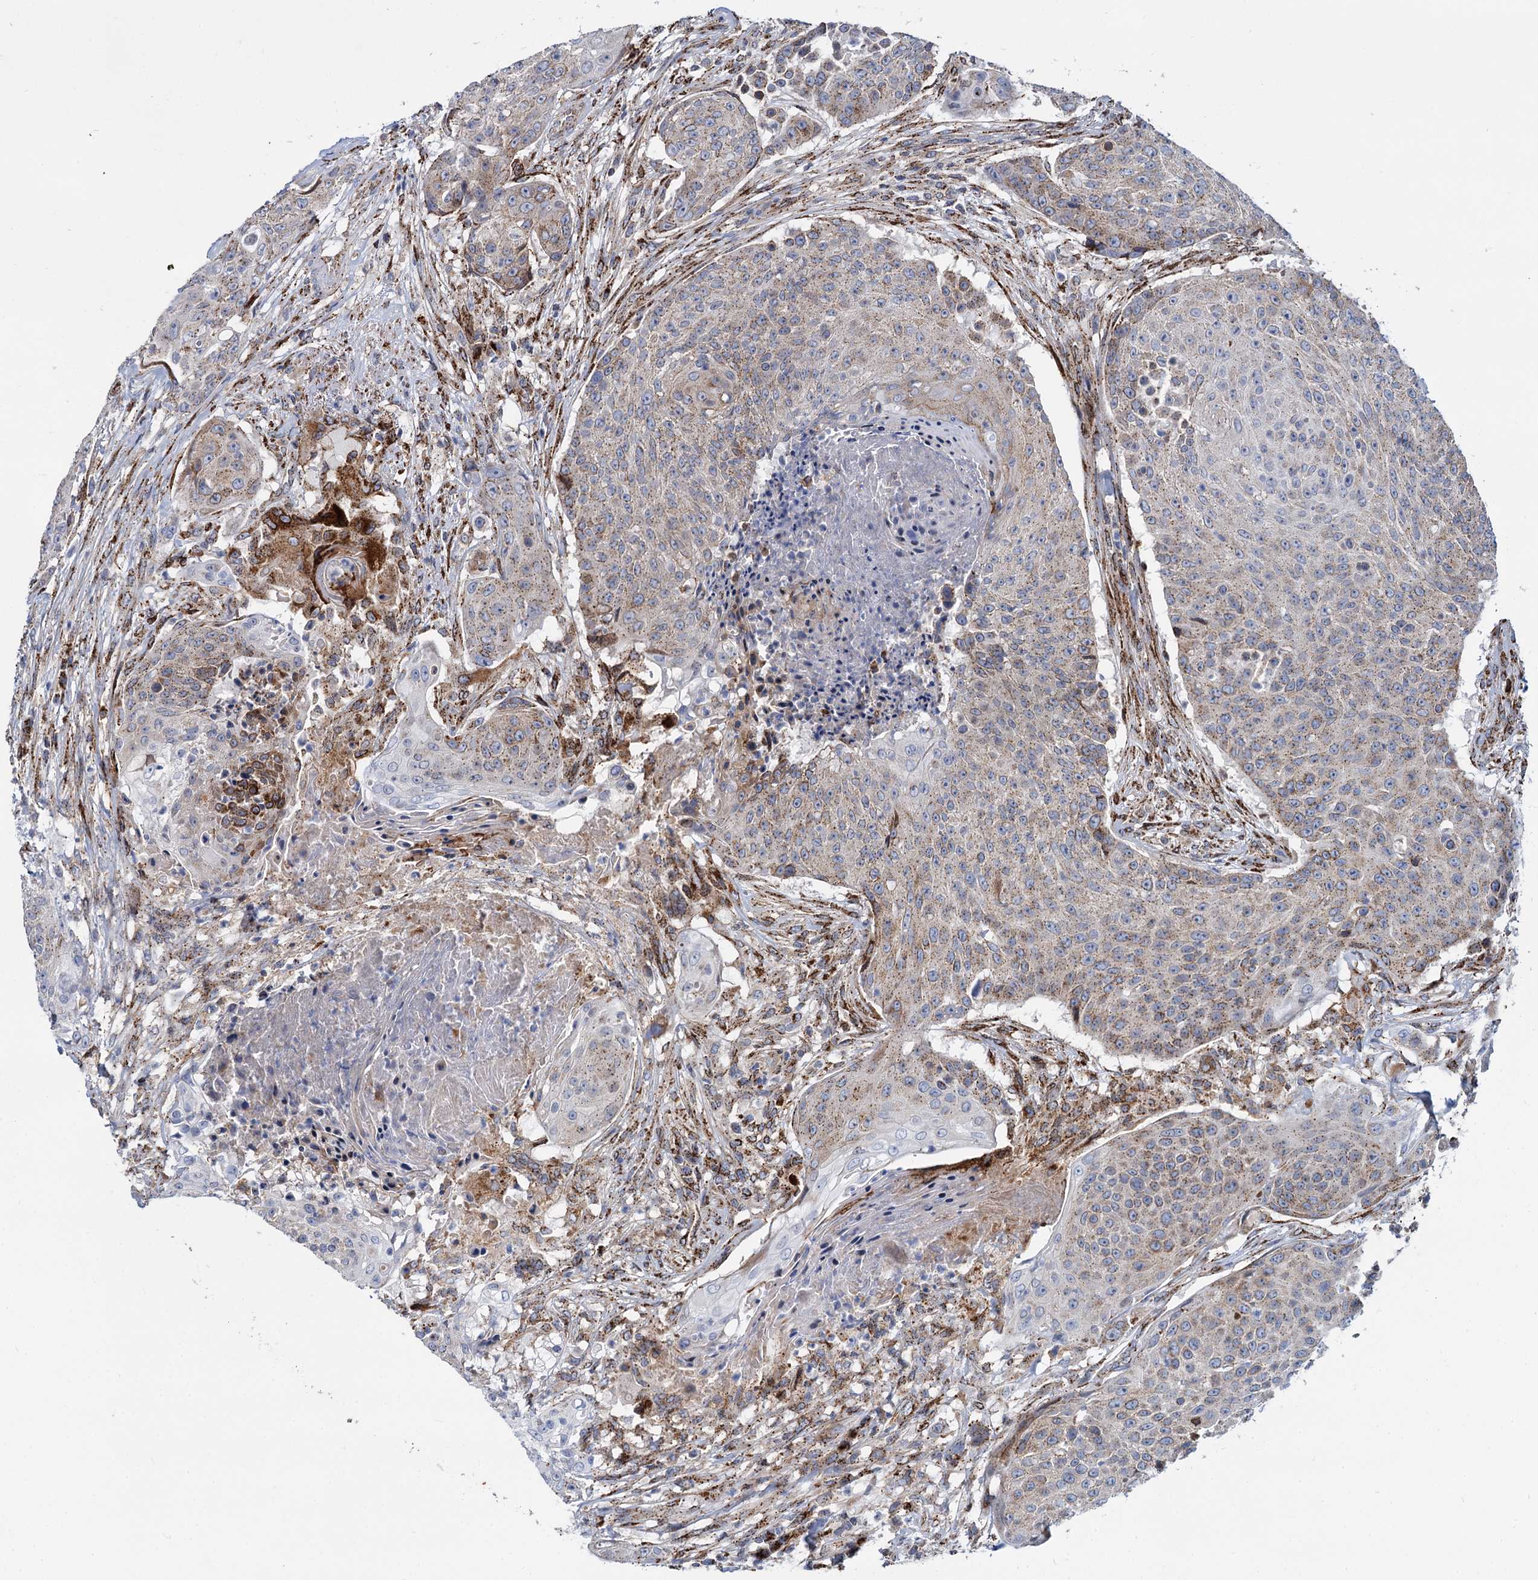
{"staining": {"intensity": "moderate", "quantity": "25%-75%", "location": "cytoplasmic/membranous"}, "tissue": "urothelial cancer", "cell_type": "Tumor cells", "image_type": "cancer", "snomed": [{"axis": "morphology", "description": "Urothelial carcinoma, High grade"}, {"axis": "topography", "description": "Urinary bladder"}], "caption": "High-grade urothelial carcinoma stained for a protein (brown) reveals moderate cytoplasmic/membranous positive expression in about 25%-75% of tumor cells.", "gene": "SUPT20H", "patient": {"sex": "female", "age": 63}}